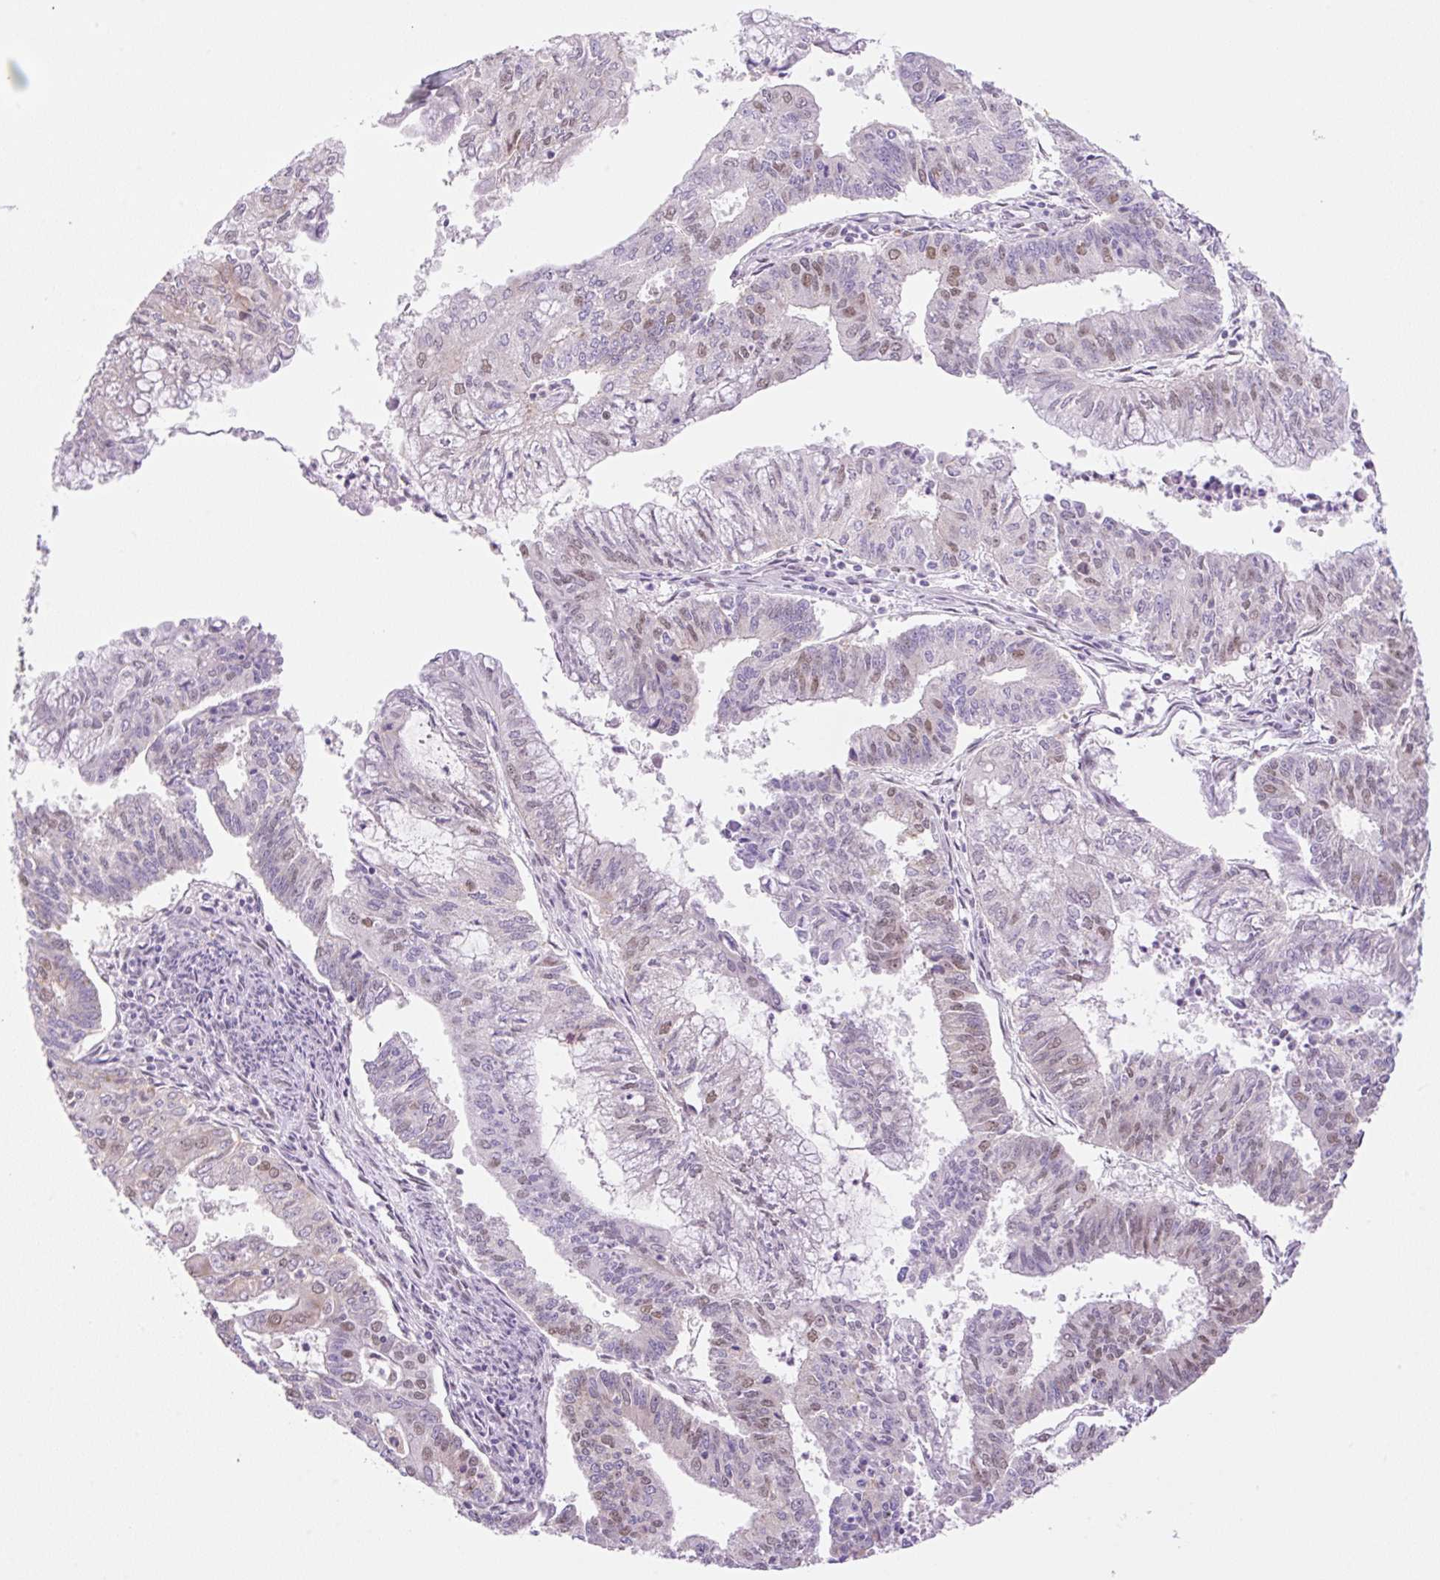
{"staining": {"intensity": "moderate", "quantity": "25%-75%", "location": "nuclear"}, "tissue": "endometrial cancer", "cell_type": "Tumor cells", "image_type": "cancer", "snomed": [{"axis": "morphology", "description": "Adenocarcinoma, NOS"}, {"axis": "topography", "description": "Endometrium"}], "caption": "Immunohistochemical staining of endometrial cancer shows medium levels of moderate nuclear positivity in about 25%-75% of tumor cells.", "gene": "PALM3", "patient": {"sex": "female", "age": 61}}